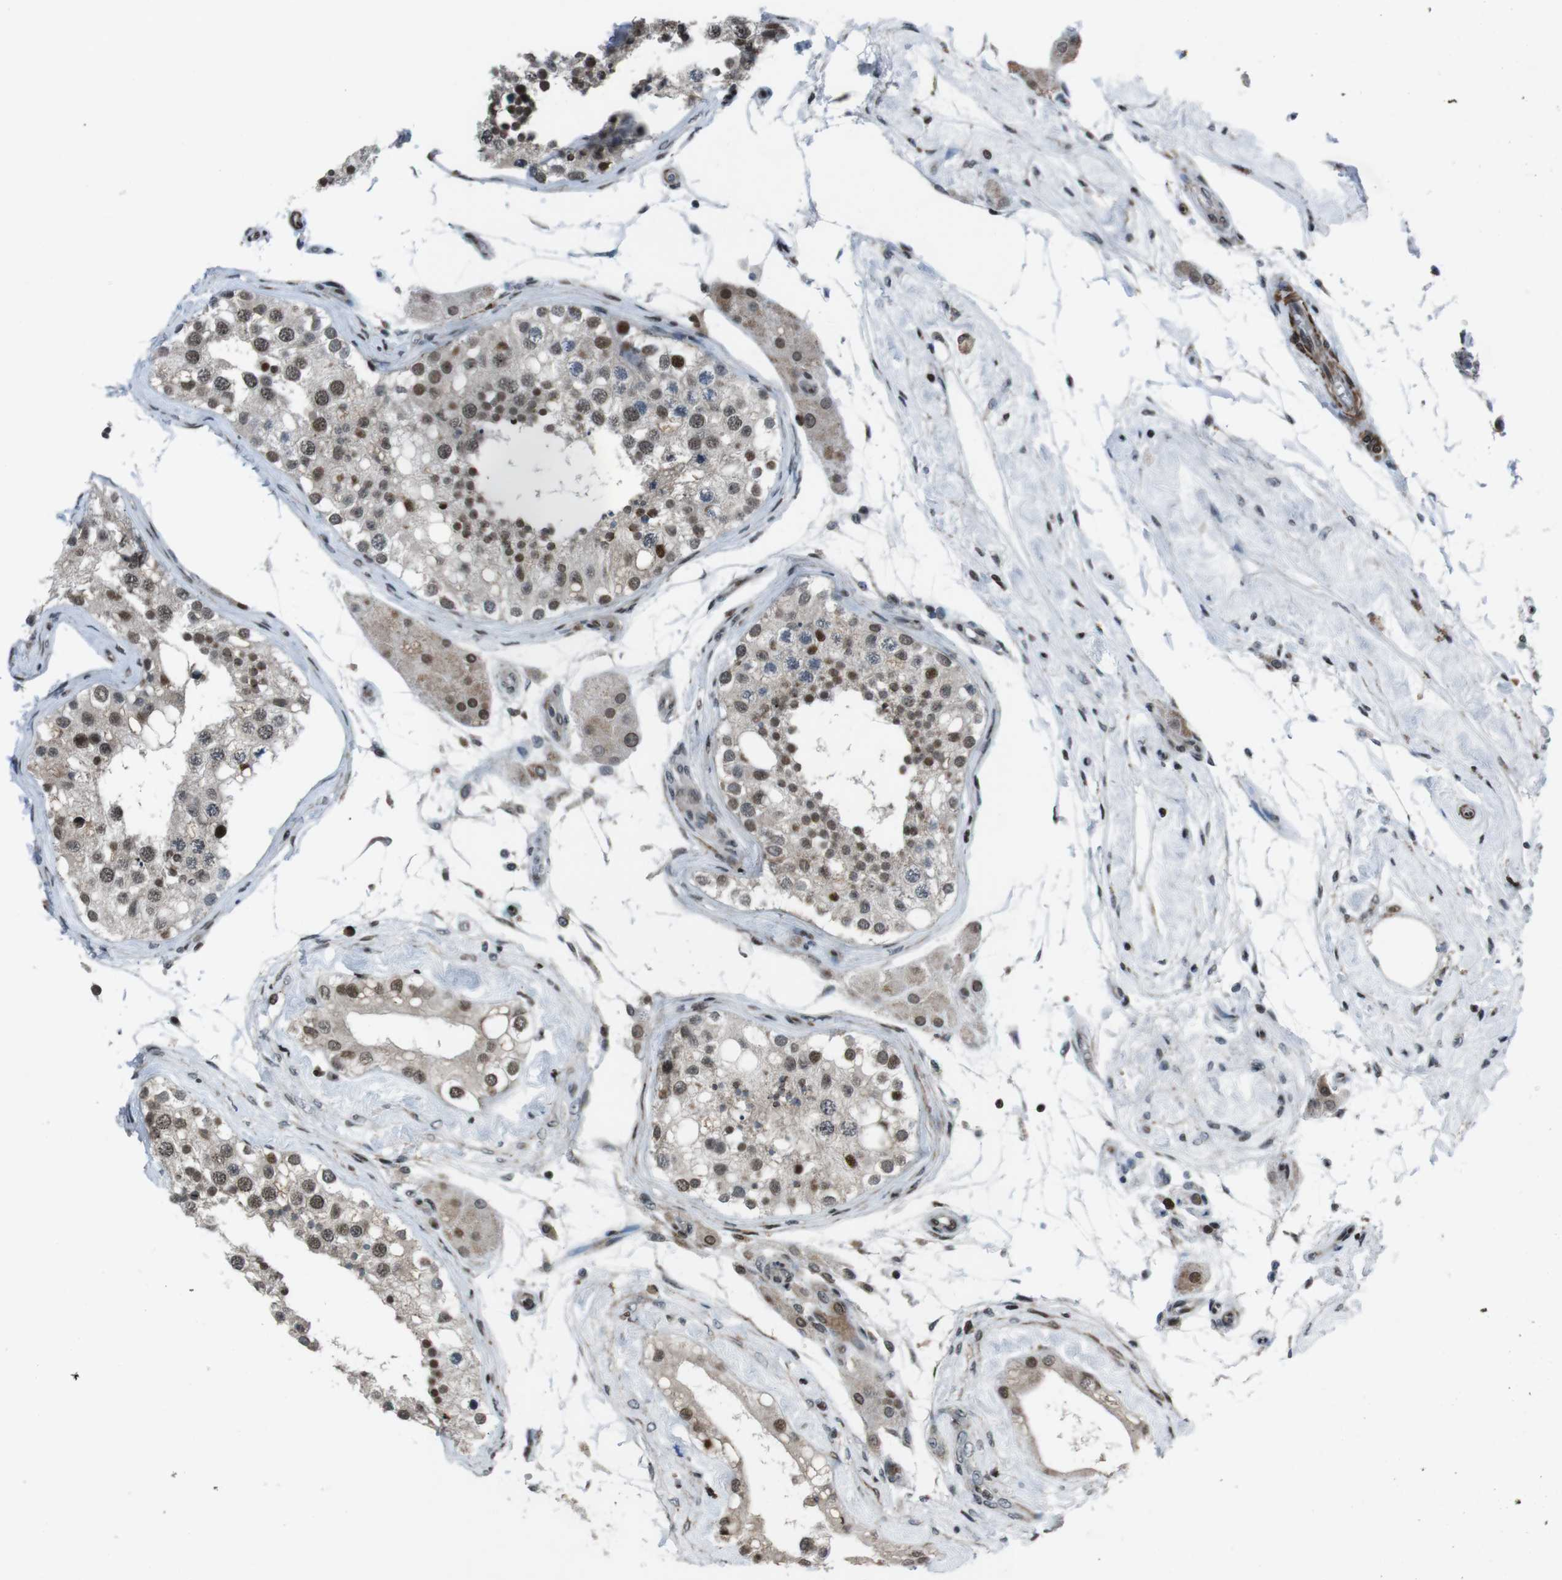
{"staining": {"intensity": "strong", "quantity": "25%-75%", "location": "nuclear"}, "tissue": "testis", "cell_type": "Cells in seminiferous ducts", "image_type": "normal", "snomed": [{"axis": "morphology", "description": "Normal tissue, NOS"}, {"axis": "topography", "description": "Testis"}], "caption": "About 25%-75% of cells in seminiferous ducts in unremarkable human testis display strong nuclear protein staining as visualized by brown immunohistochemical staining.", "gene": "PBRM1", "patient": {"sex": "male", "age": 68}}